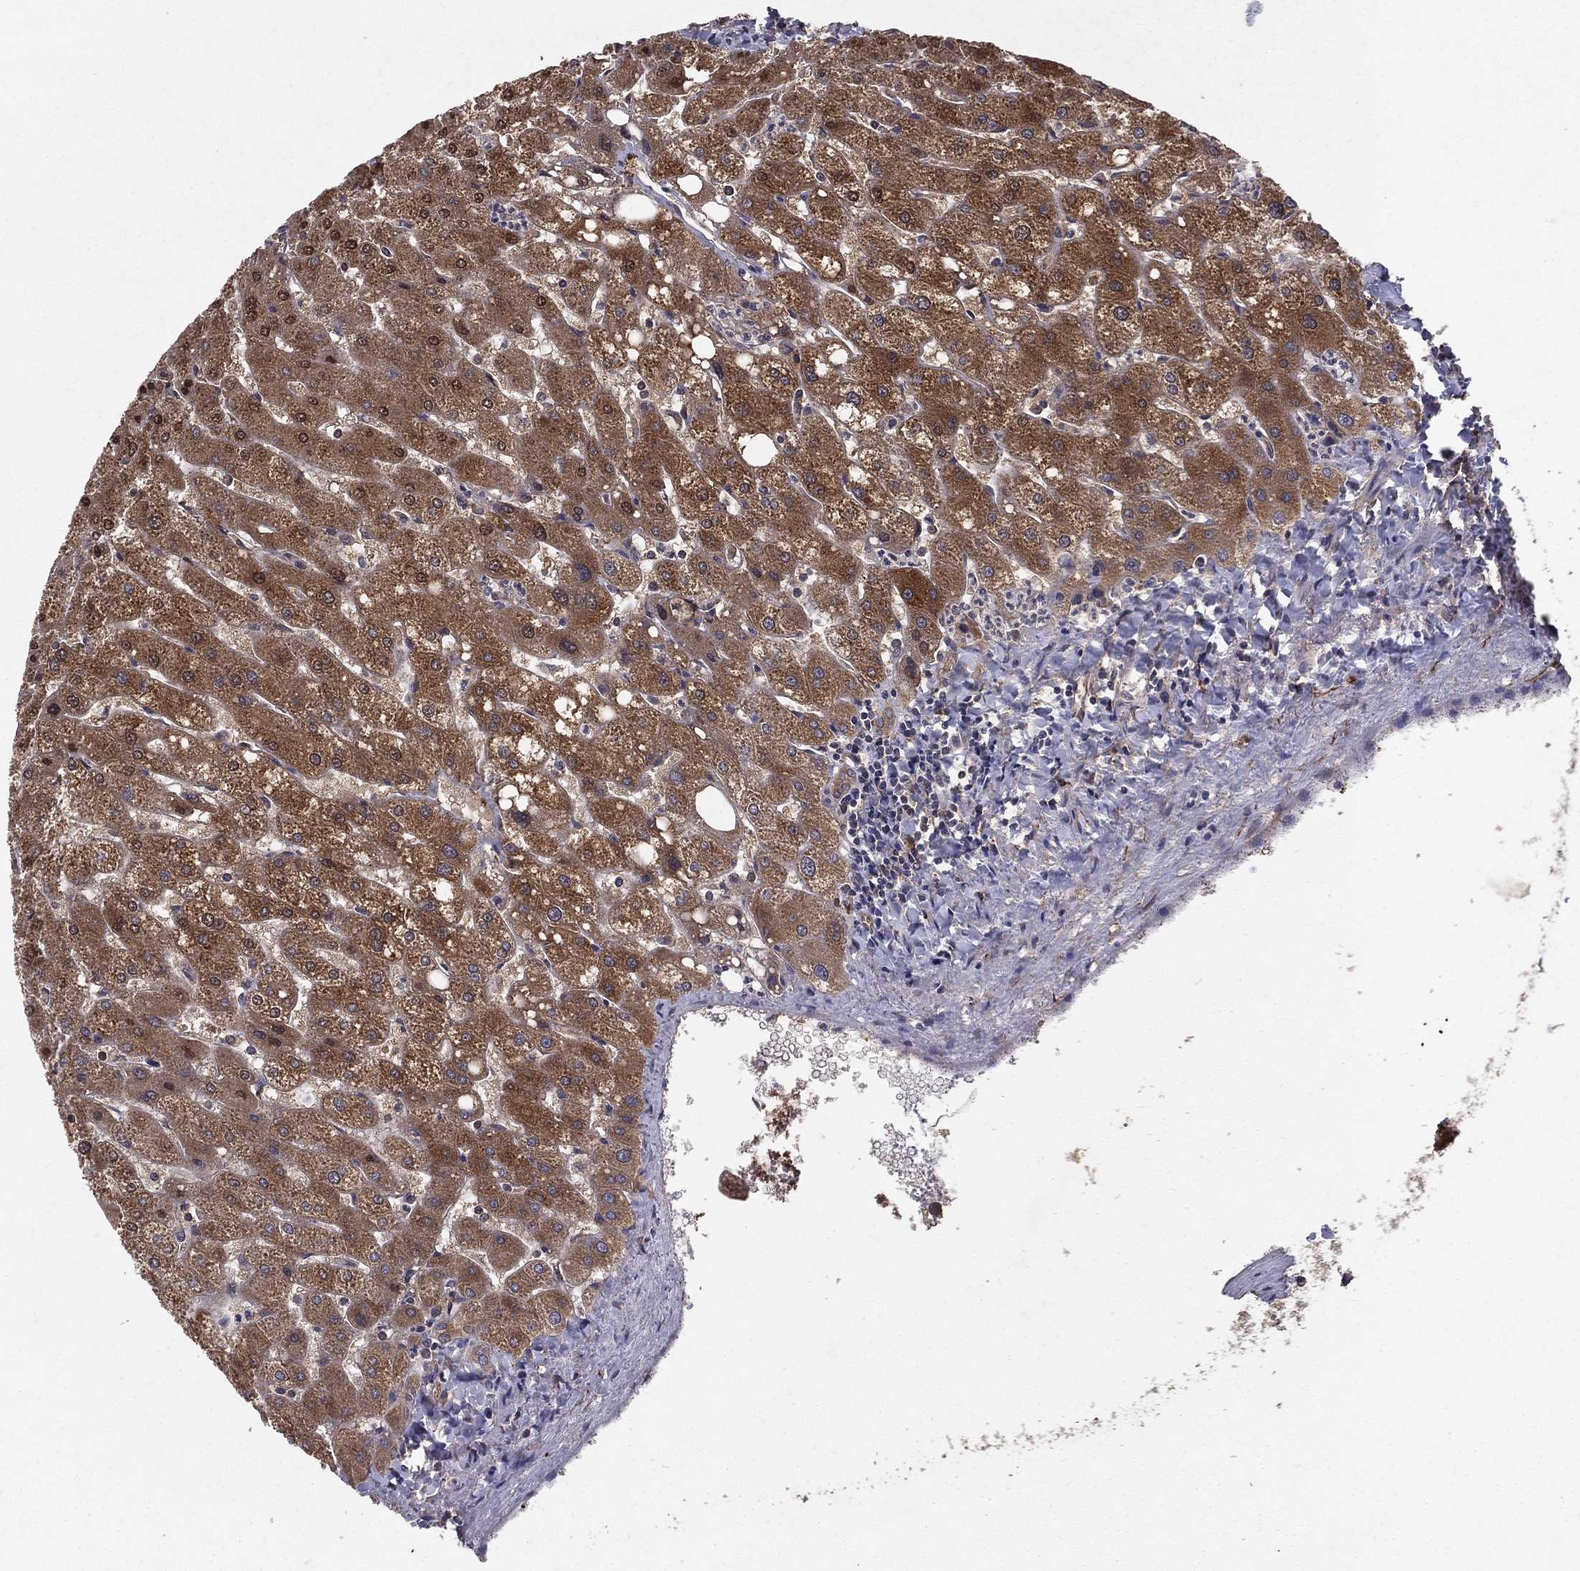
{"staining": {"intensity": "moderate", "quantity": ">75%", "location": "cytoplasmic/membranous"}, "tissue": "liver", "cell_type": "Cholangiocytes", "image_type": "normal", "snomed": [{"axis": "morphology", "description": "Normal tissue, NOS"}, {"axis": "topography", "description": "Liver"}], "caption": "Immunohistochemistry (DAB) staining of benign liver exhibits moderate cytoplasmic/membranous protein staining in about >75% of cholangiocytes.", "gene": "CERS2", "patient": {"sex": "male", "age": 67}}